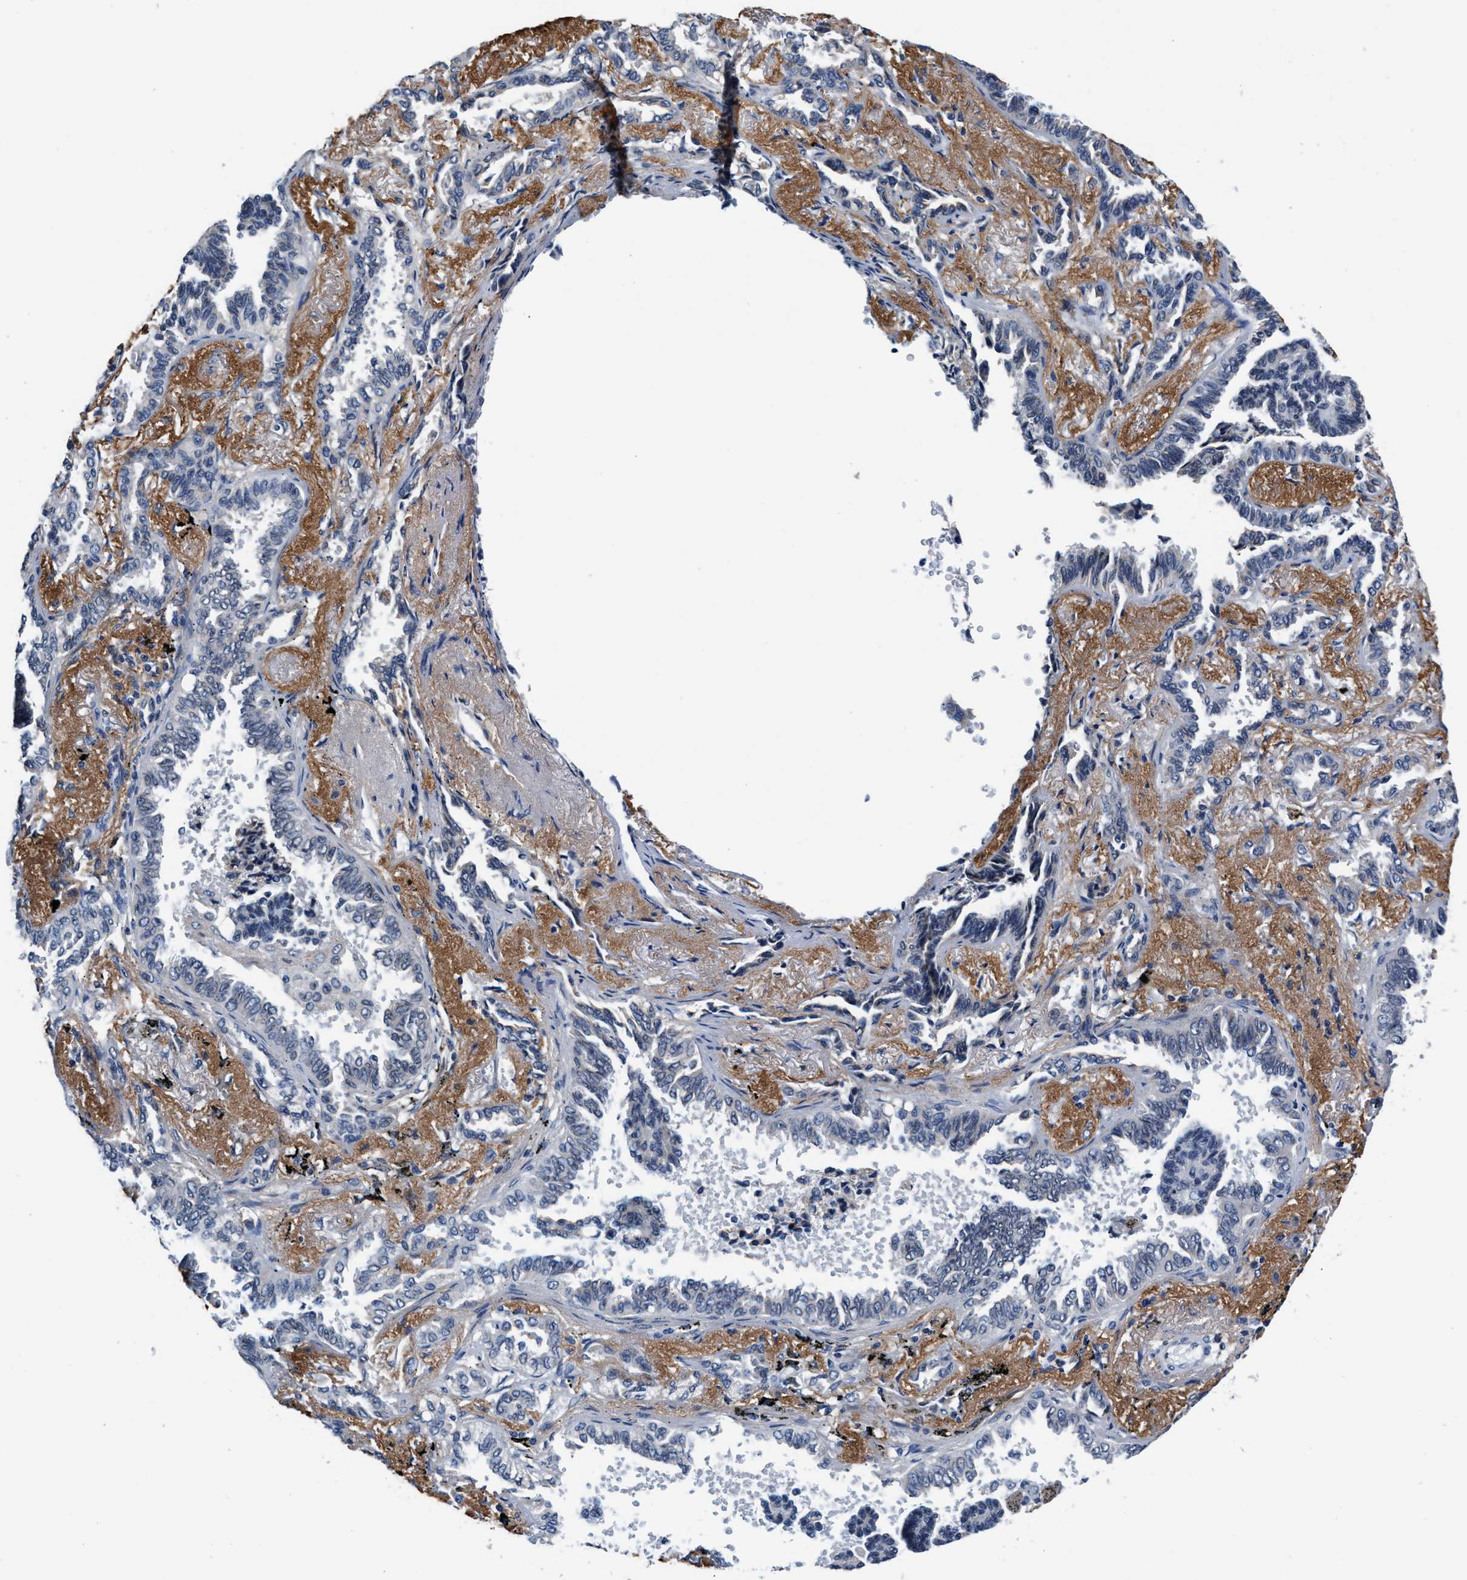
{"staining": {"intensity": "negative", "quantity": "none", "location": "none"}, "tissue": "lung cancer", "cell_type": "Tumor cells", "image_type": "cancer", "snomed": [{"axis": "morphology", "description": "Adenocarcinoma, NOS"}, {"axis": "topography", "description": "Lung"}], "caption": "The histopathology image displays no significant positivity in tumor cells of adenocarcinoma (lung). (DAB (3,3'-diaminobenzidine) immunohistochemistry visualized using brightfield microscopy, high magnification).", "gene": "MYH3", "patient": {"sex": "male", "age": 59}}